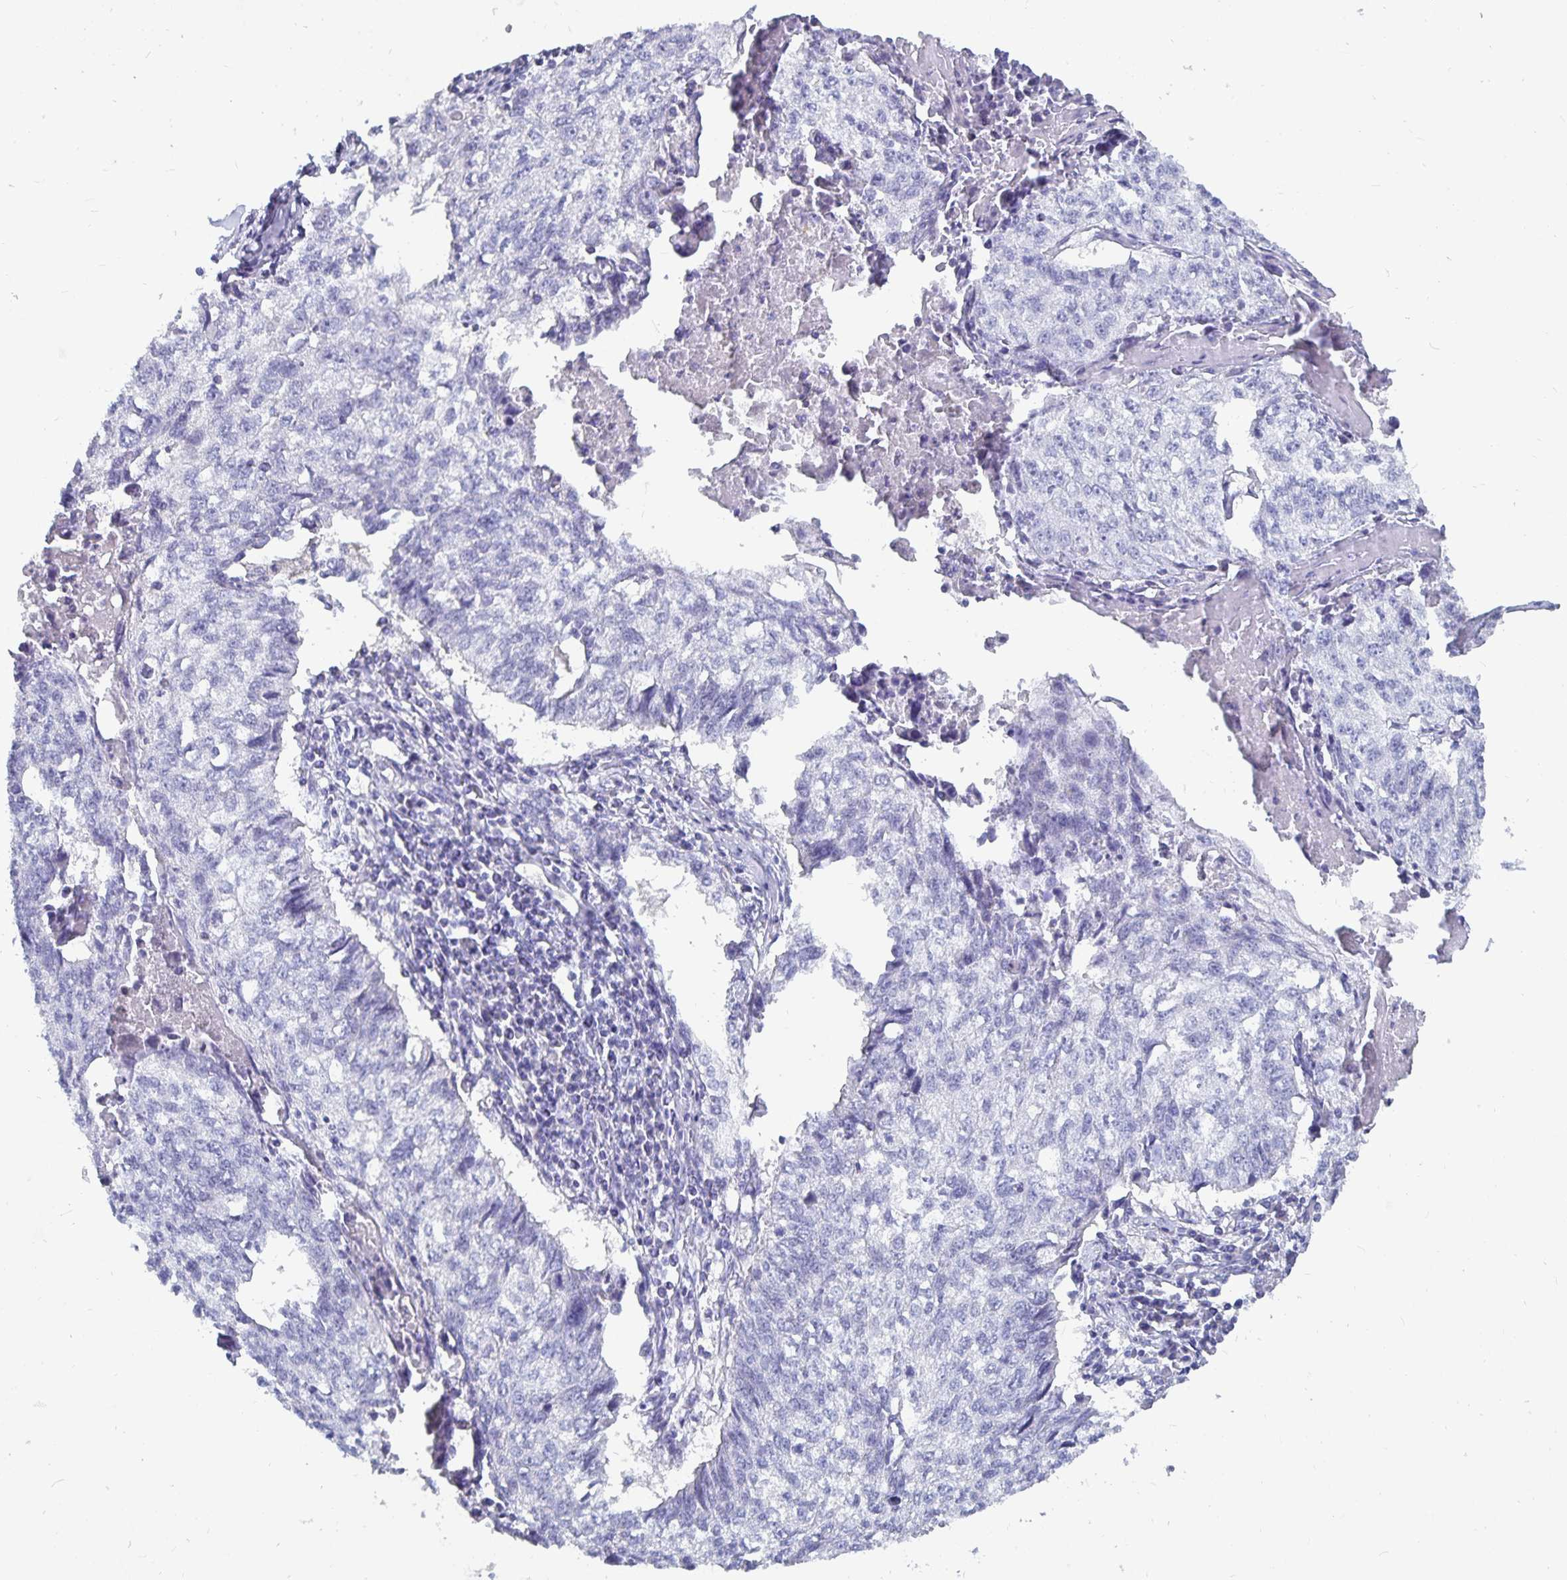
{"staining": {"intensity": "negative", "quantity": "none", "location": "none"}, "tissue": "lung cancer", "cell_type": "Tumor cells", "image_type": "cancer", "snomed": [{"axis": "morphology", "description": "Normal morphology"}, {"axis": "morphology", "description": "Aneuploidy"}, {"axis": "morphology", "description": "Squamous cell carcinoma, NOS"}, {"axis": "topography", "description": "Lymph node"}, {"axis": "topography", "description": "Lung"}], "caption": "Immunohistochemical staining of aneuploidy (lung) displays no significant expression in tumor cells.", "gene": "CFAP69", "patient": {"sex": "female", "age": 76}}